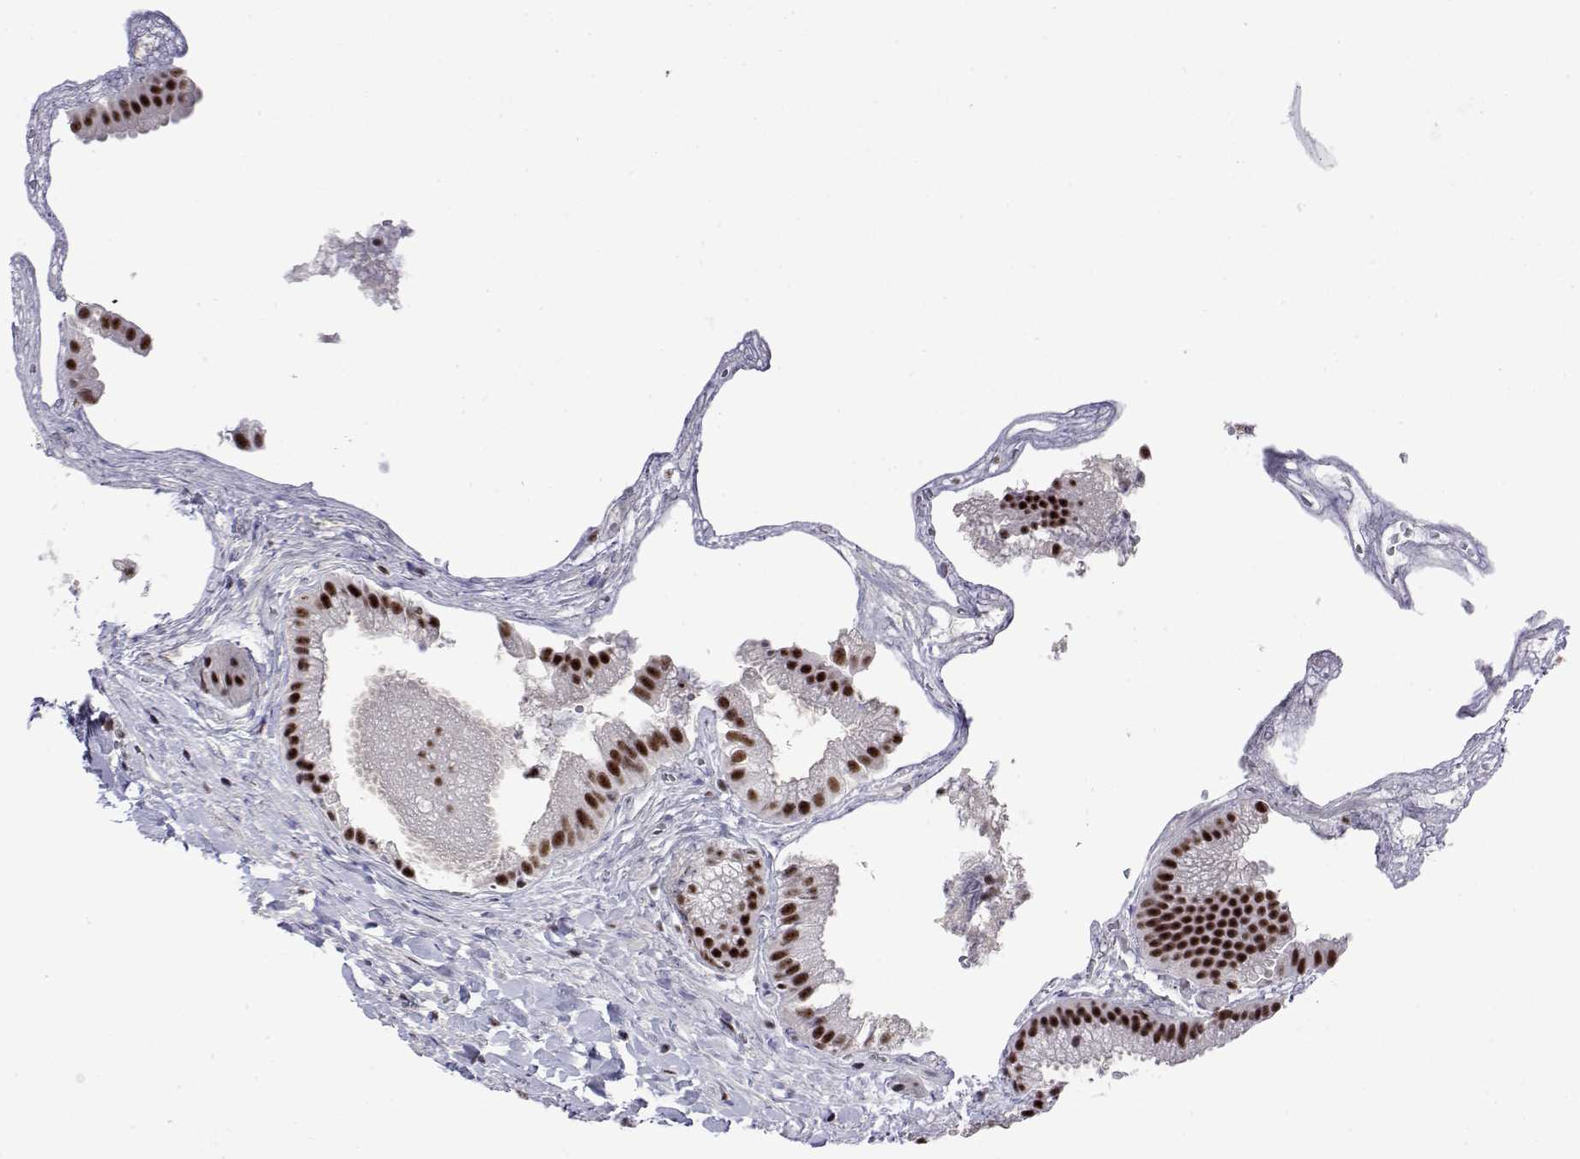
{"staining": {"intensity": "strong", "quantity": ">75%", "location": "nuclear"}, "tissue": "gallbladder", "cell_type": "Glandular cells", "image_type": "normal", "snomed": [{"axis": "morphology", "description": "Normal tissue, NOS"}, {"axis": "topography", "description": "Gallbladder"}], "caption": "Immunohistochemistry staining of benign gallbladder, which reveals high levels of strong nuclear staining in approximately >75% of glandular cells indicating strong nuclear protein staining. The staining was performed using DAB (3,3'-diaminobenzidine) (brown) for protein detection and nuclei were counterstained in hematoxylin (blue).", "gene": "POLDIP3", "patient": {"sex": "female", "age": 63}}